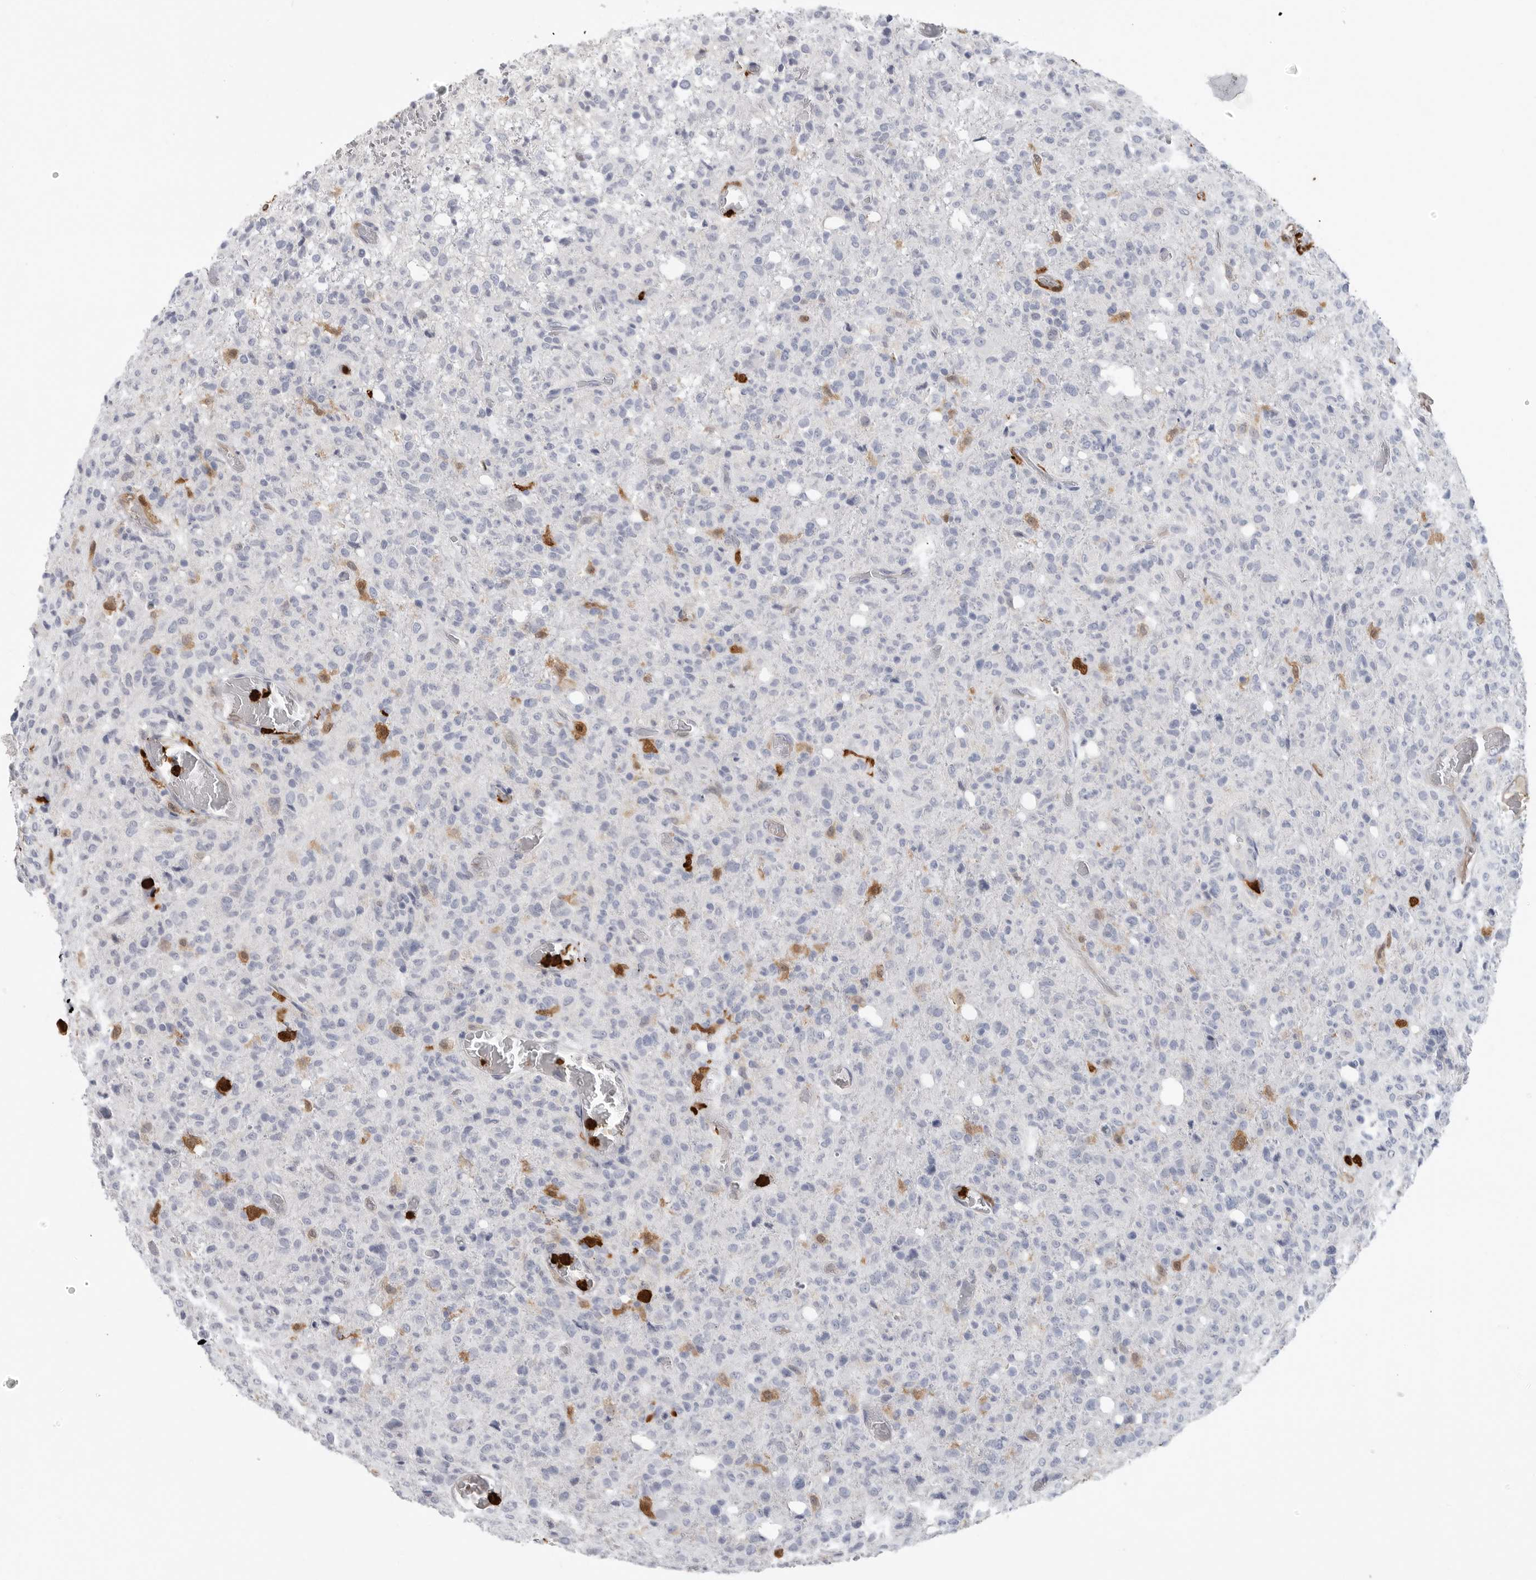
{"staining": {"intensity": "negative", "quantity": "none", "location": "none"}, "tissue": "glioma", "cell_type": "Tumor cells", "image_type": "cancer", "snomed": [{"axis": "morphology", "description": "Glioma, malignant, High grade"}, {"axis": "topography", "description": "Brain"}], "caption": "A histopathology image of human glioma is negative for staining in tumor cells.", "gene": "CYB561D1", "patient": {"sex": "female", "age": 57}}